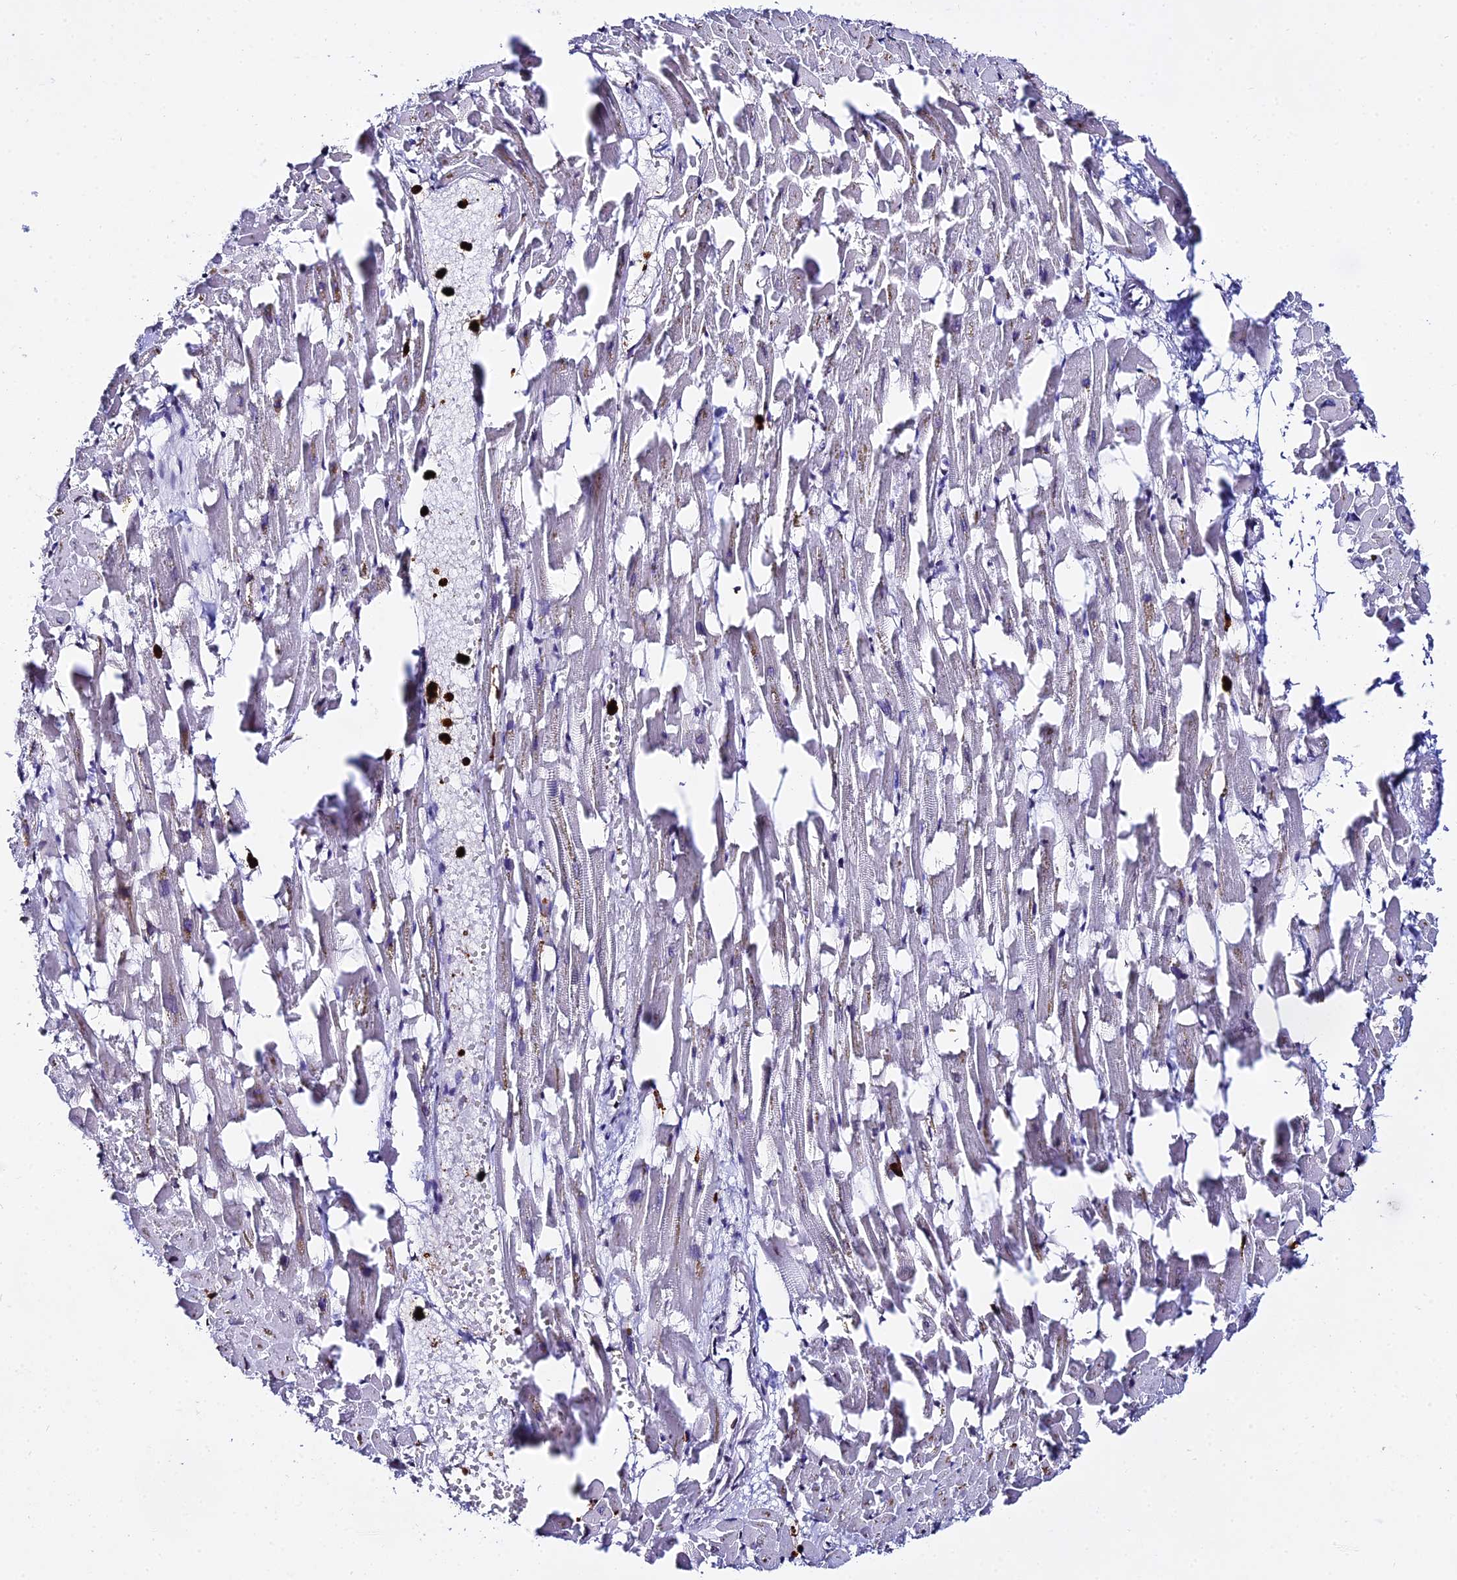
{"staining": {"intensity": "weak", "quantity": "25%-75%", "location": "cytoplasmic/membranous"}, "tissue": "heart muscle", "cell_type": "Cardiomyocytes", "image_type": "normal", "snomed": [{"axis": "morphology", "description": "Normal tissue, NOS"}, {"axis": "topography", "description": "Heart"}], "caption": "Immunohistochemical staining of benign heart muscle exhibits low levels of weak cytoplasmic/membranous expression in approximately 25%-75% of cardiomyocytes. Using DAB (3,3'-diaminobenzidine) (brown) and hematoxylin (blue) stains, captured at high magnification using brightfield microscopy.", "gene": "MCM10", "patient": {"sex": "female", "age": 64}}